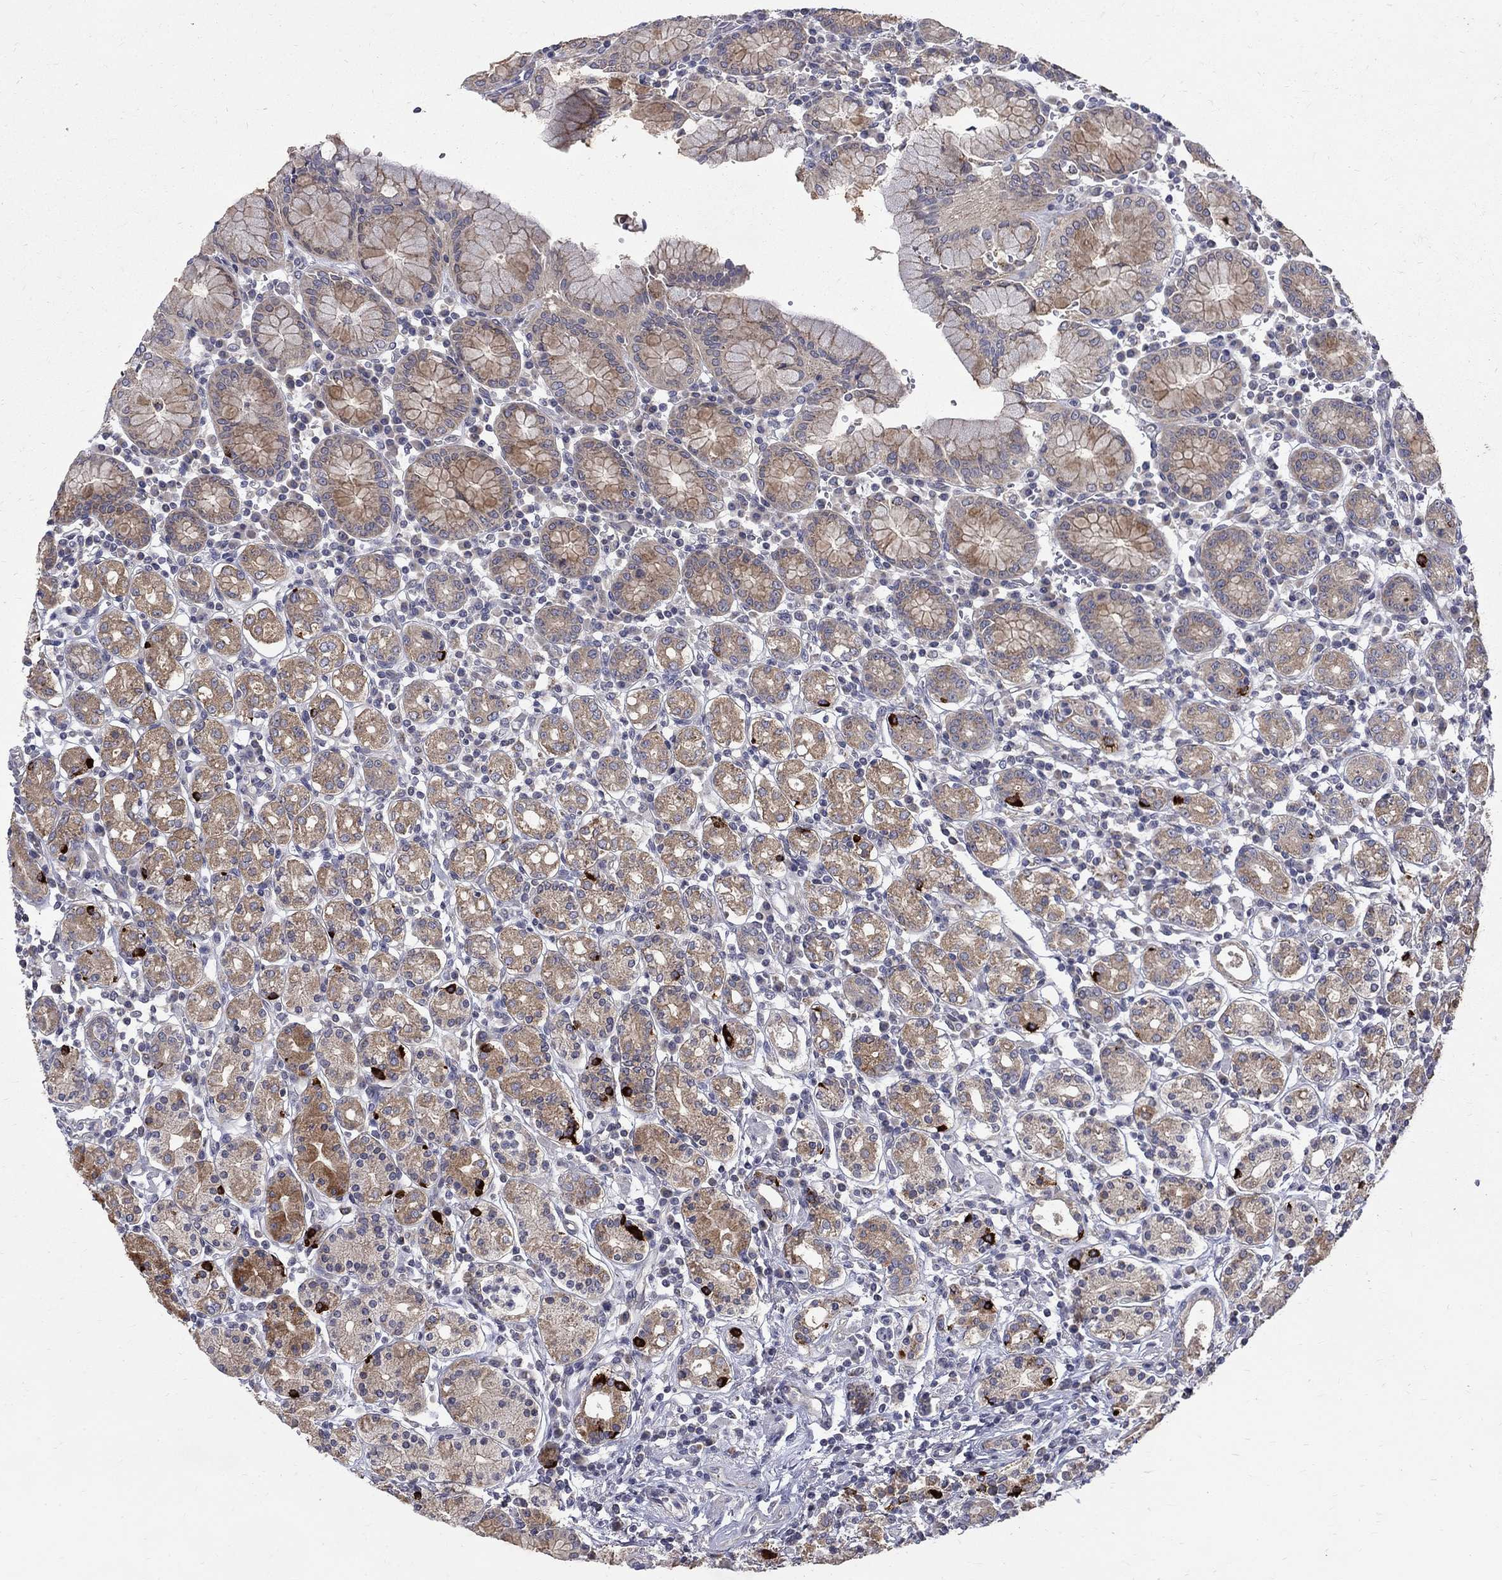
{"staining": {"intensity": "strong", "quantity": "<25%", "location": "cytoplasmic/membranous"}, "tissue": "stomach", "cell_type": "Glandular cells", "image_type": "normal", "snomed": [{"axis": "morphology", "description": "Normal tissue, NOS"}, {"axis": "topography", "description": "Stomach, upper"}, {"axis": "topography", "description": "Stomach"}], "caption": "Stomach stained with a brown dye reveals strong cytoplasmic/membranous positive staining in approximately <25% of glandular cells.", "gene": "SH2B1", "patient": {"sex": "male", "age": 62}}